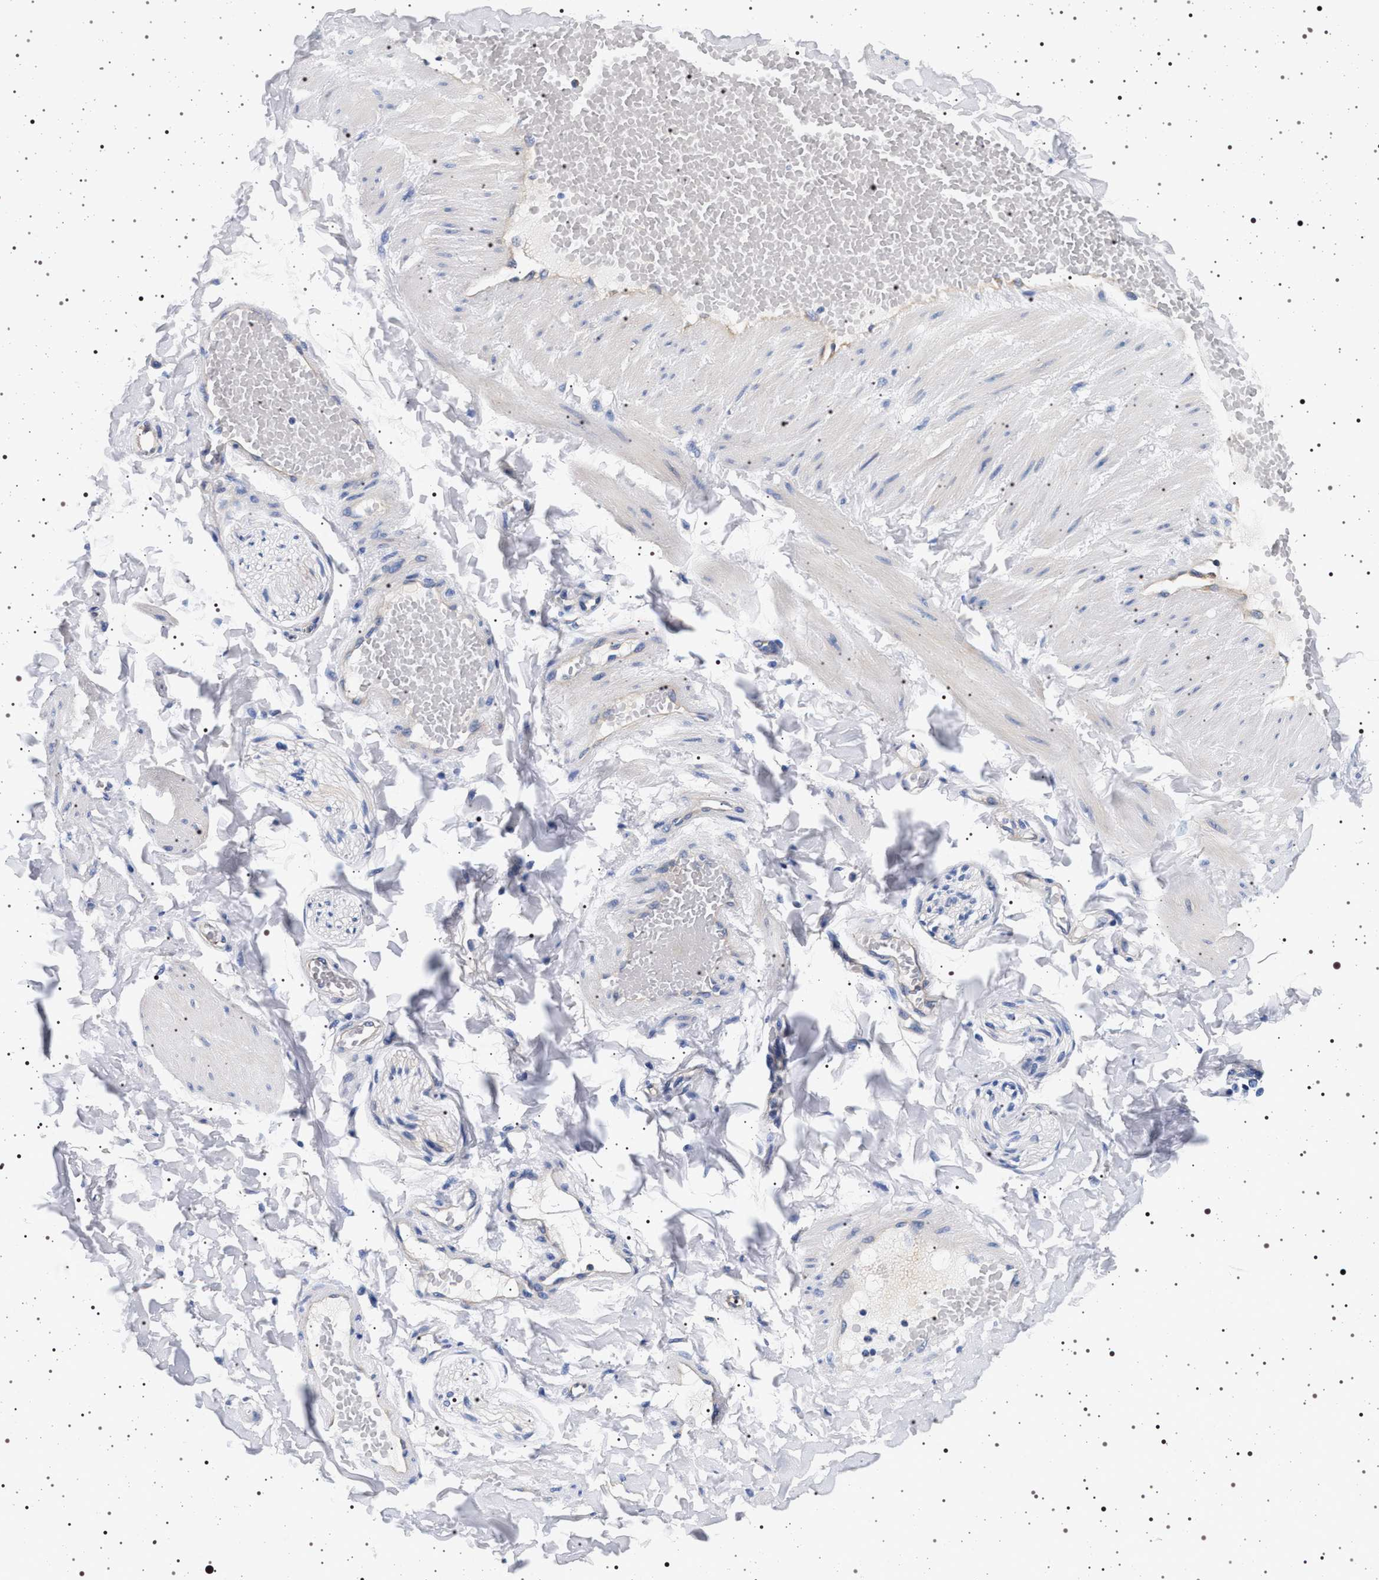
{"staining": {"intensity": "negative", "quantity": "none", "location": "none"}, "tissue": "adipose tissue", "cell_type": "Adipocytes", "image_type": "normal", "snomed": [{"axis": "morphology", "description": "Normal tissue, NOS"}, {"axis": "topography", "description": "Adipose tissue"}, {"axis": "topography", "description": "Vascular tissue"}, {"axis": "topography", "description": "Peripheral nerve tissue"}], "caption": "IHC photomicrograph of unremarkable human adipose tissue stained for a protein (brown), which reveals no staining in adipocytes.", "gene": "HSD17B1", "patient": {"sex": "male", "age": 25}}